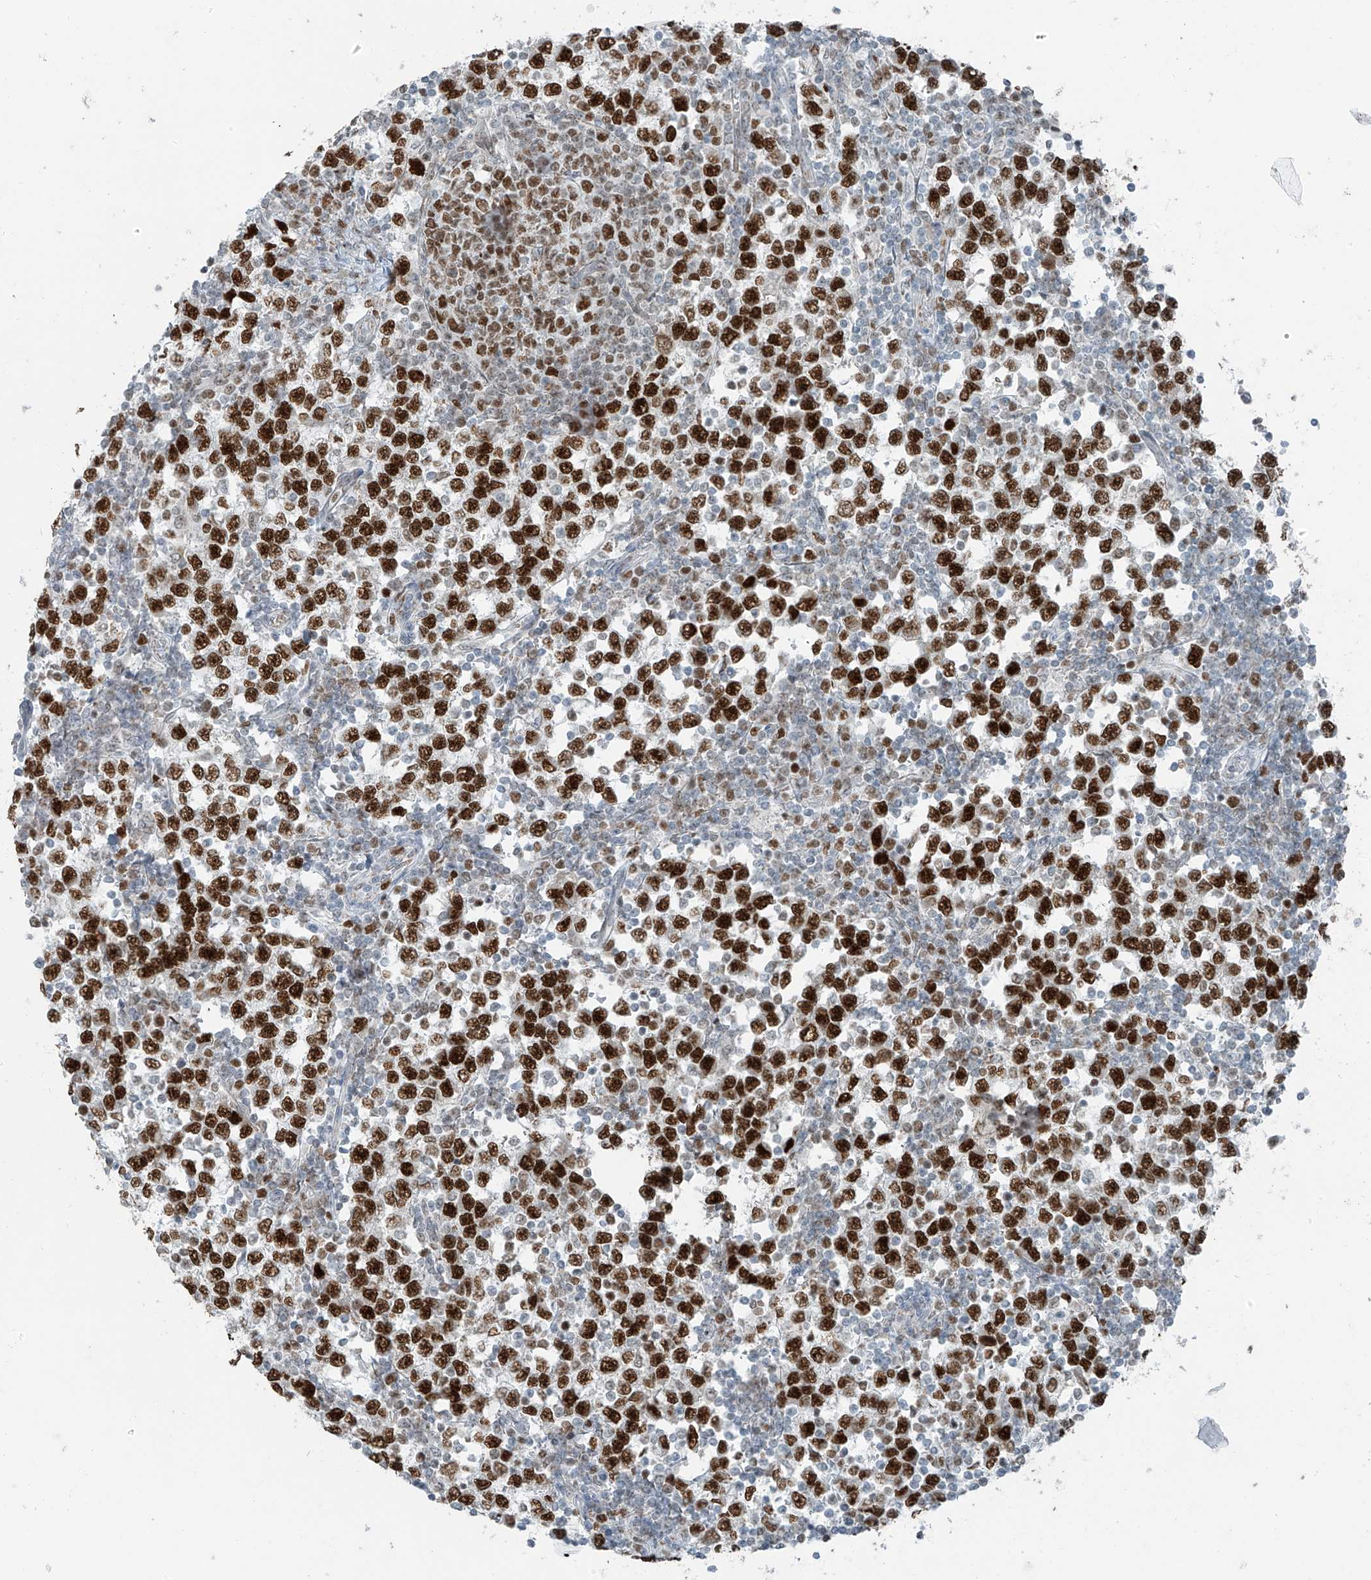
{"staining": {"intensity": "strong", "quantity": ">75%", "location": "nuclear"}, "tissue": "testis cancer", "cell_type": "Tumor cells", "image_type": "cancer", "snomed": [{"axis": "morphology", "description": "Seminoma, NOS"}, {"axis": "topography", "description": "Testis"}], "caption": "This histopathology image exhibits immunohistochemistry (IHC) staining of testis cancer (seminoma), with high strong nuclear staining in approximately >75% of tumor cells.", "gene": "WRNIP1", "patient": {"sex": "male", "age": 65}}